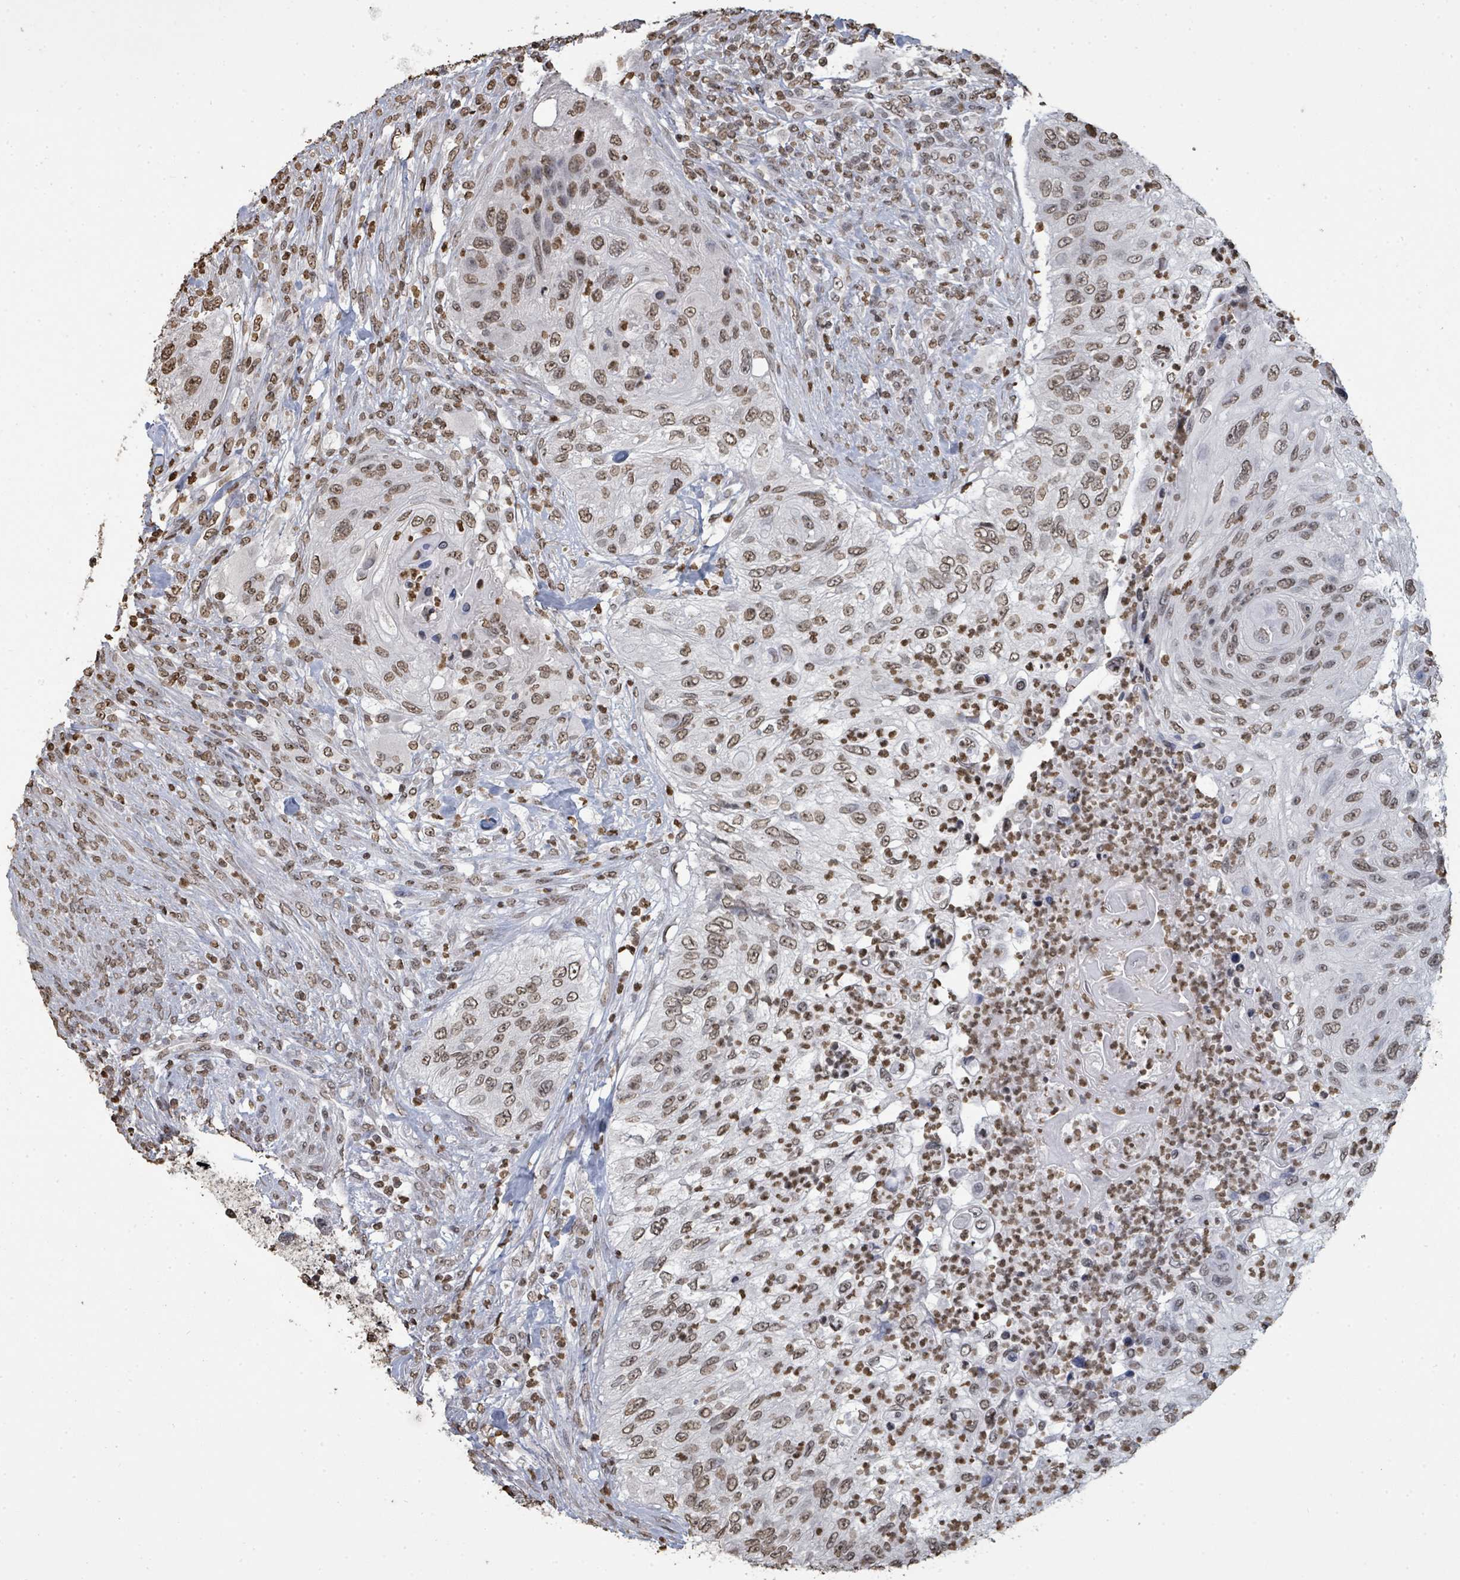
{"staining": {"intensity": "moderate", "quantity": ">75%", "location": "nuclear"}, "tissue": "urothelial cancer", "cell_type": "Tumor cells", "image_type": "cancer", "snomed": [{"axis": "morphology", "description": "Urothelial carcinoma, High grade"}, {"axis": "topography", "description": "Urinary bladder"}], "caption": "Urothelial cancer was stained to show a protein in brown. There is medium levels of moderate nuclear positivity in approximately >75% of tumor cells.", "gene": "MRPS12", "patient": {"sex": "female", "age": 60}}